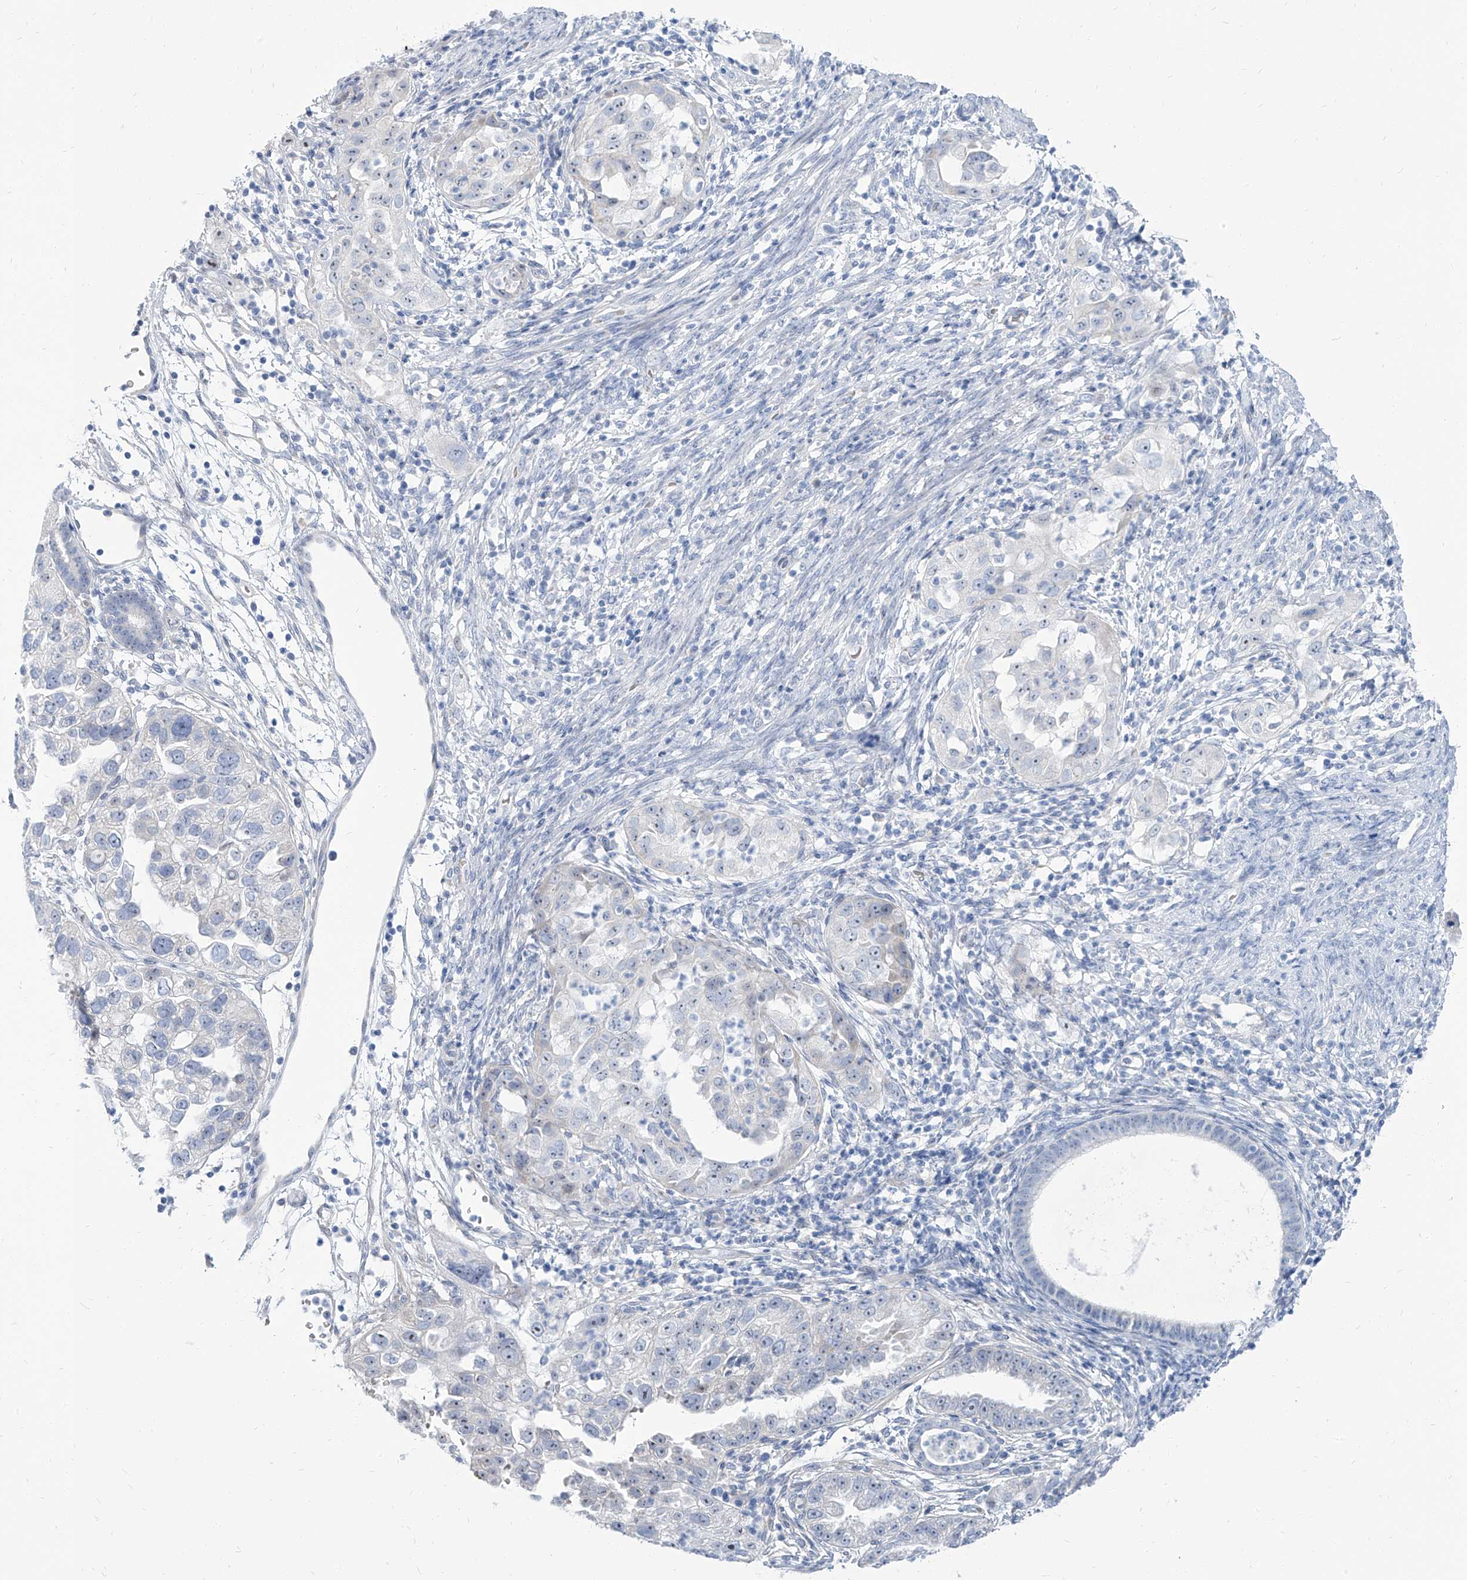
{"staining": {"intensity": "negative", "quantity": "none", "location": "none"}, "tissue": "endometrial cancer", "cell_type": "Tumor cells", "image_type": "cancer", "snomed": [{"axis": "morphology", "description": "Adenocarcinoma, NOS"}, {"axis": "topography", "description": "Endometrium"}], "caption": "Photomicrograph shows no significant protein expression in tumor cells of endometrial cancer.", "gene": "TXLNB", "patient": {"sex": "female", "age": 85}}